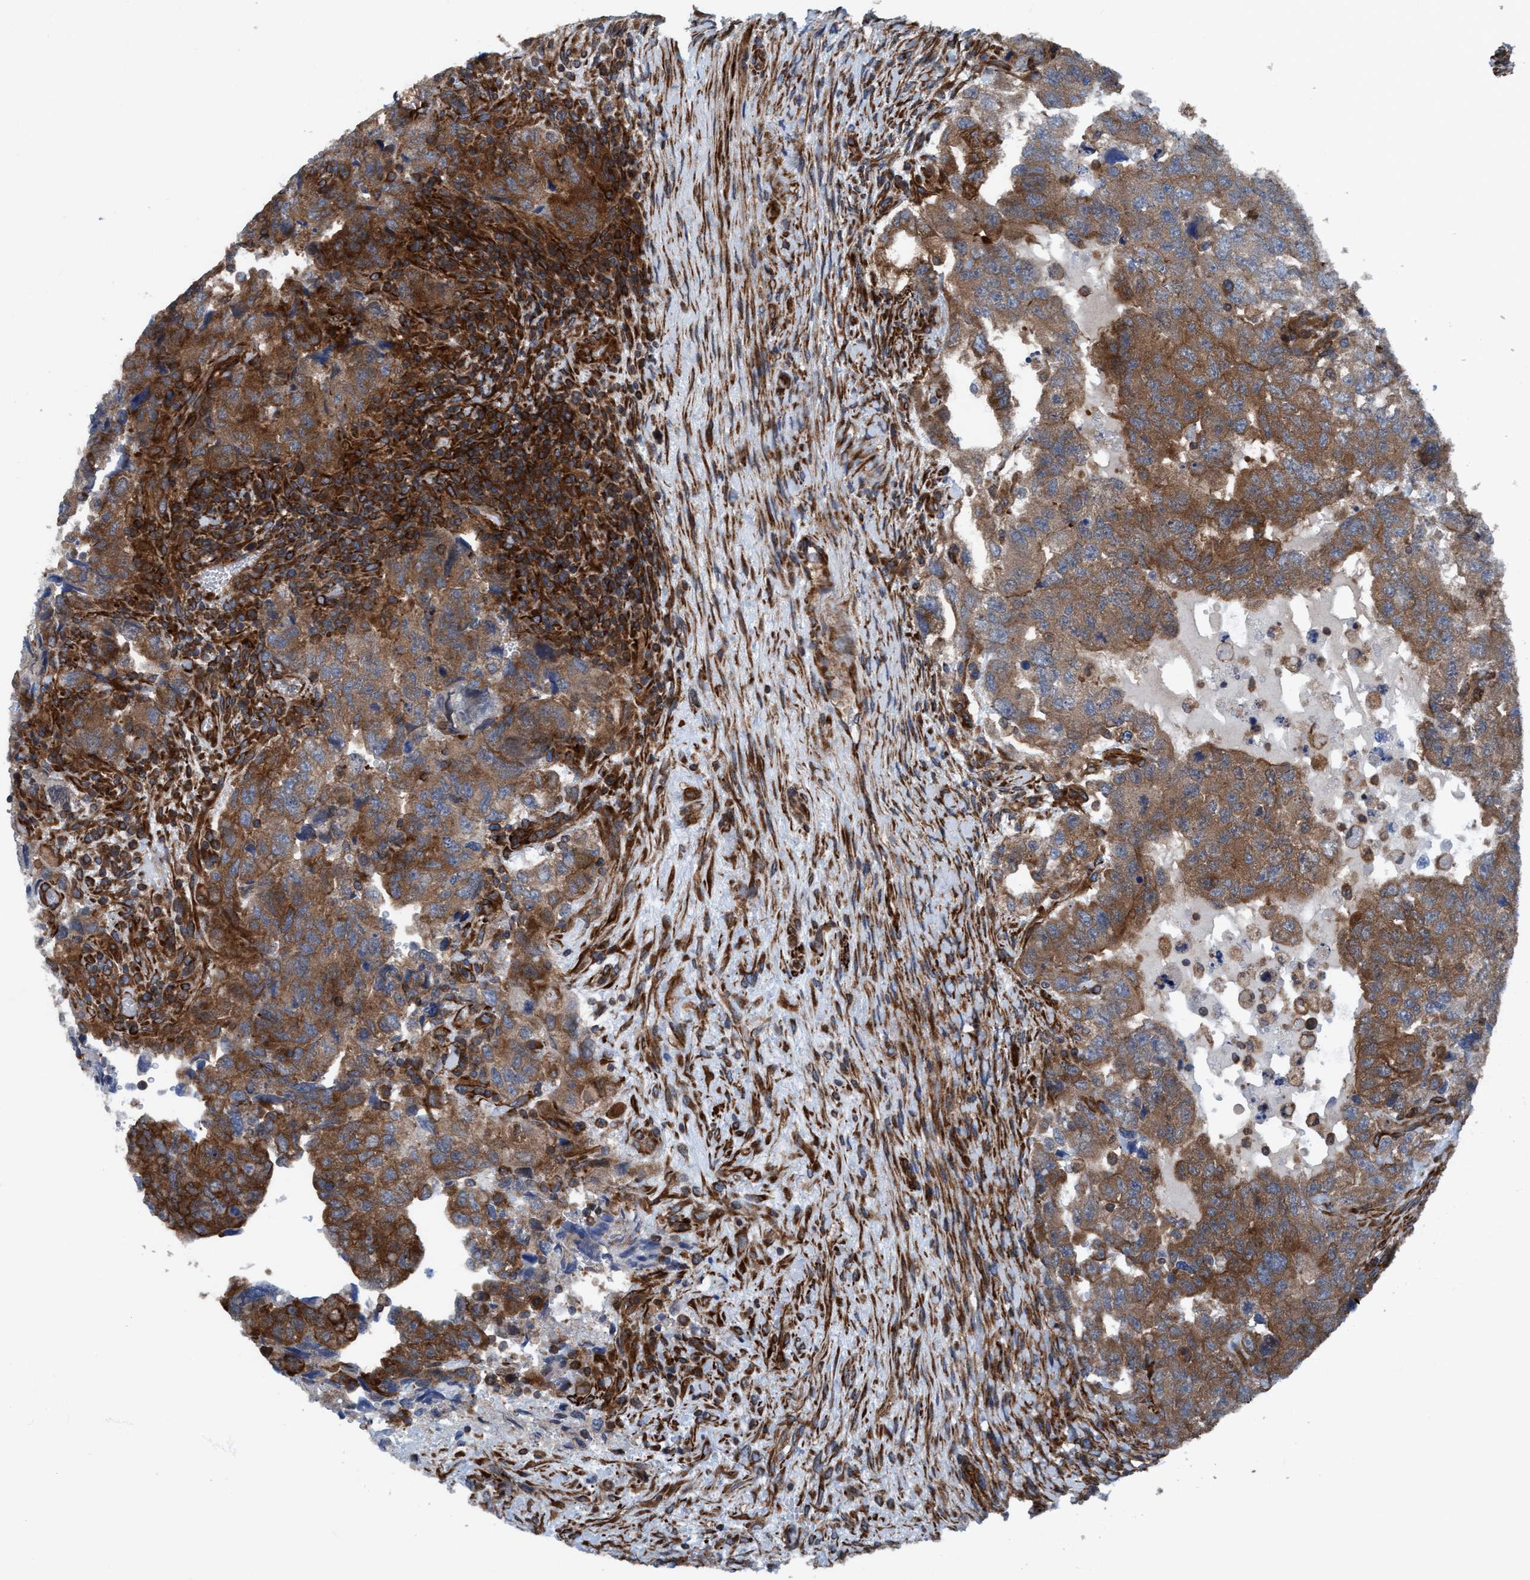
{"staining": {"intensity": "moderate", "quantity": ">75%", "location": "cytoplasmic/membranous"}, "tissue": "testis cancer", "cell_type": "Tumor cells", "image_type": "cancer", "snomed": [{"axis": "morphology", "description": "Carcinoma, Embryonal, NOS"}, {"axis": "topography", "description": "Testis"}], "caption": "Immunohistochemical staining of human embryonal carcinoma (testis) reveals moderate cytoplasmic/membranous protein expression in about >75% of tumor cells.", "gene": "NMT1", "patient": {"sex": "male", "age": 36}}